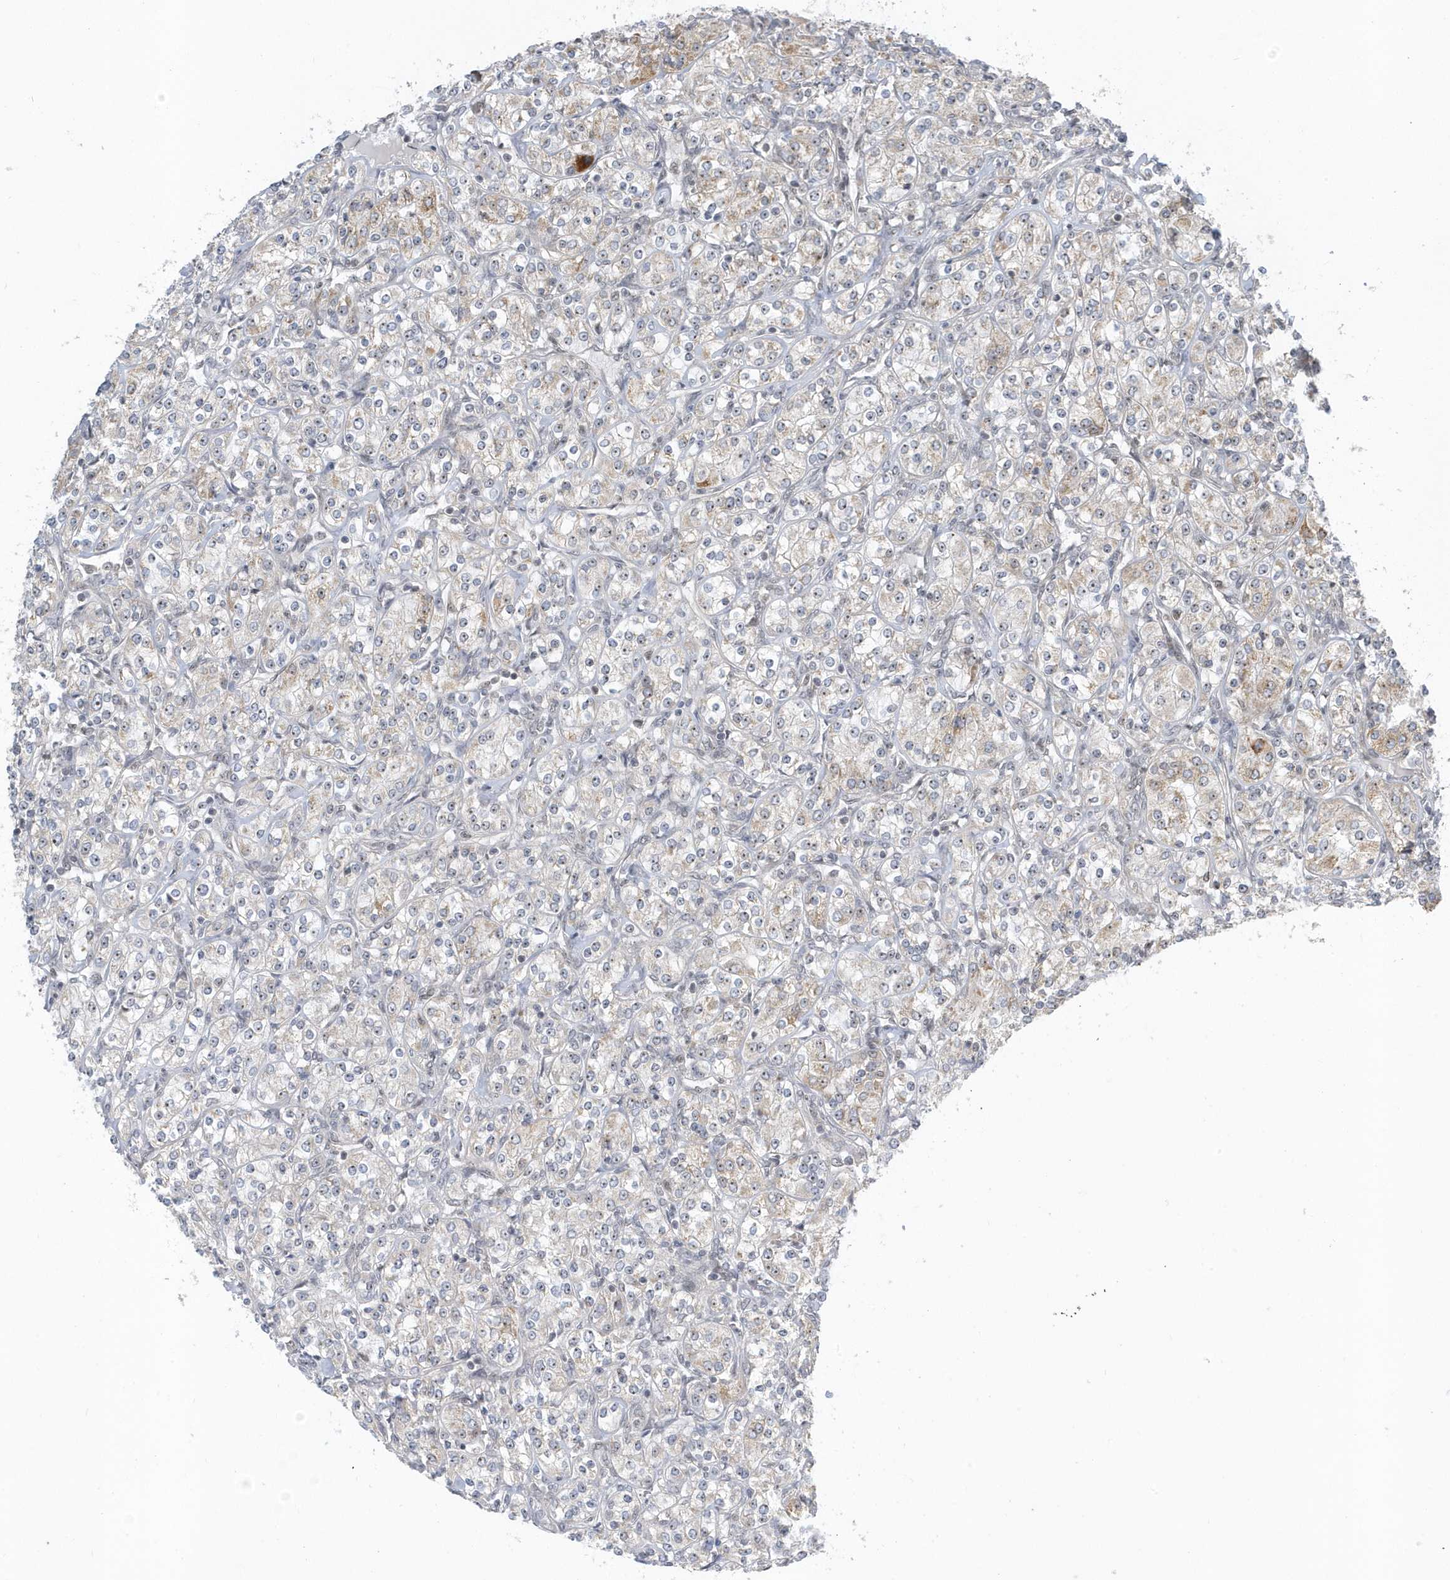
{"staining": {"intensity": "weak", "quantity": "<25%", "location": "cytoplasmic/membranous"}, "tissue": "renal cancer", "cell_type": "Tumor cells", "image_type": "cancer", "snomed": [{"axis": "morphology", "description": "Adenocarcinoma, NOS"}, {"axis": "topography", "description": "Kidney"}], "caption": "An image of adenocarcinoma (renal) stained for a protein reveals no brown staining in tumor cells. Nuclei are stained in blue.", "gene": "ZNF740", "patient": {"sex": "male", "age": 77}}